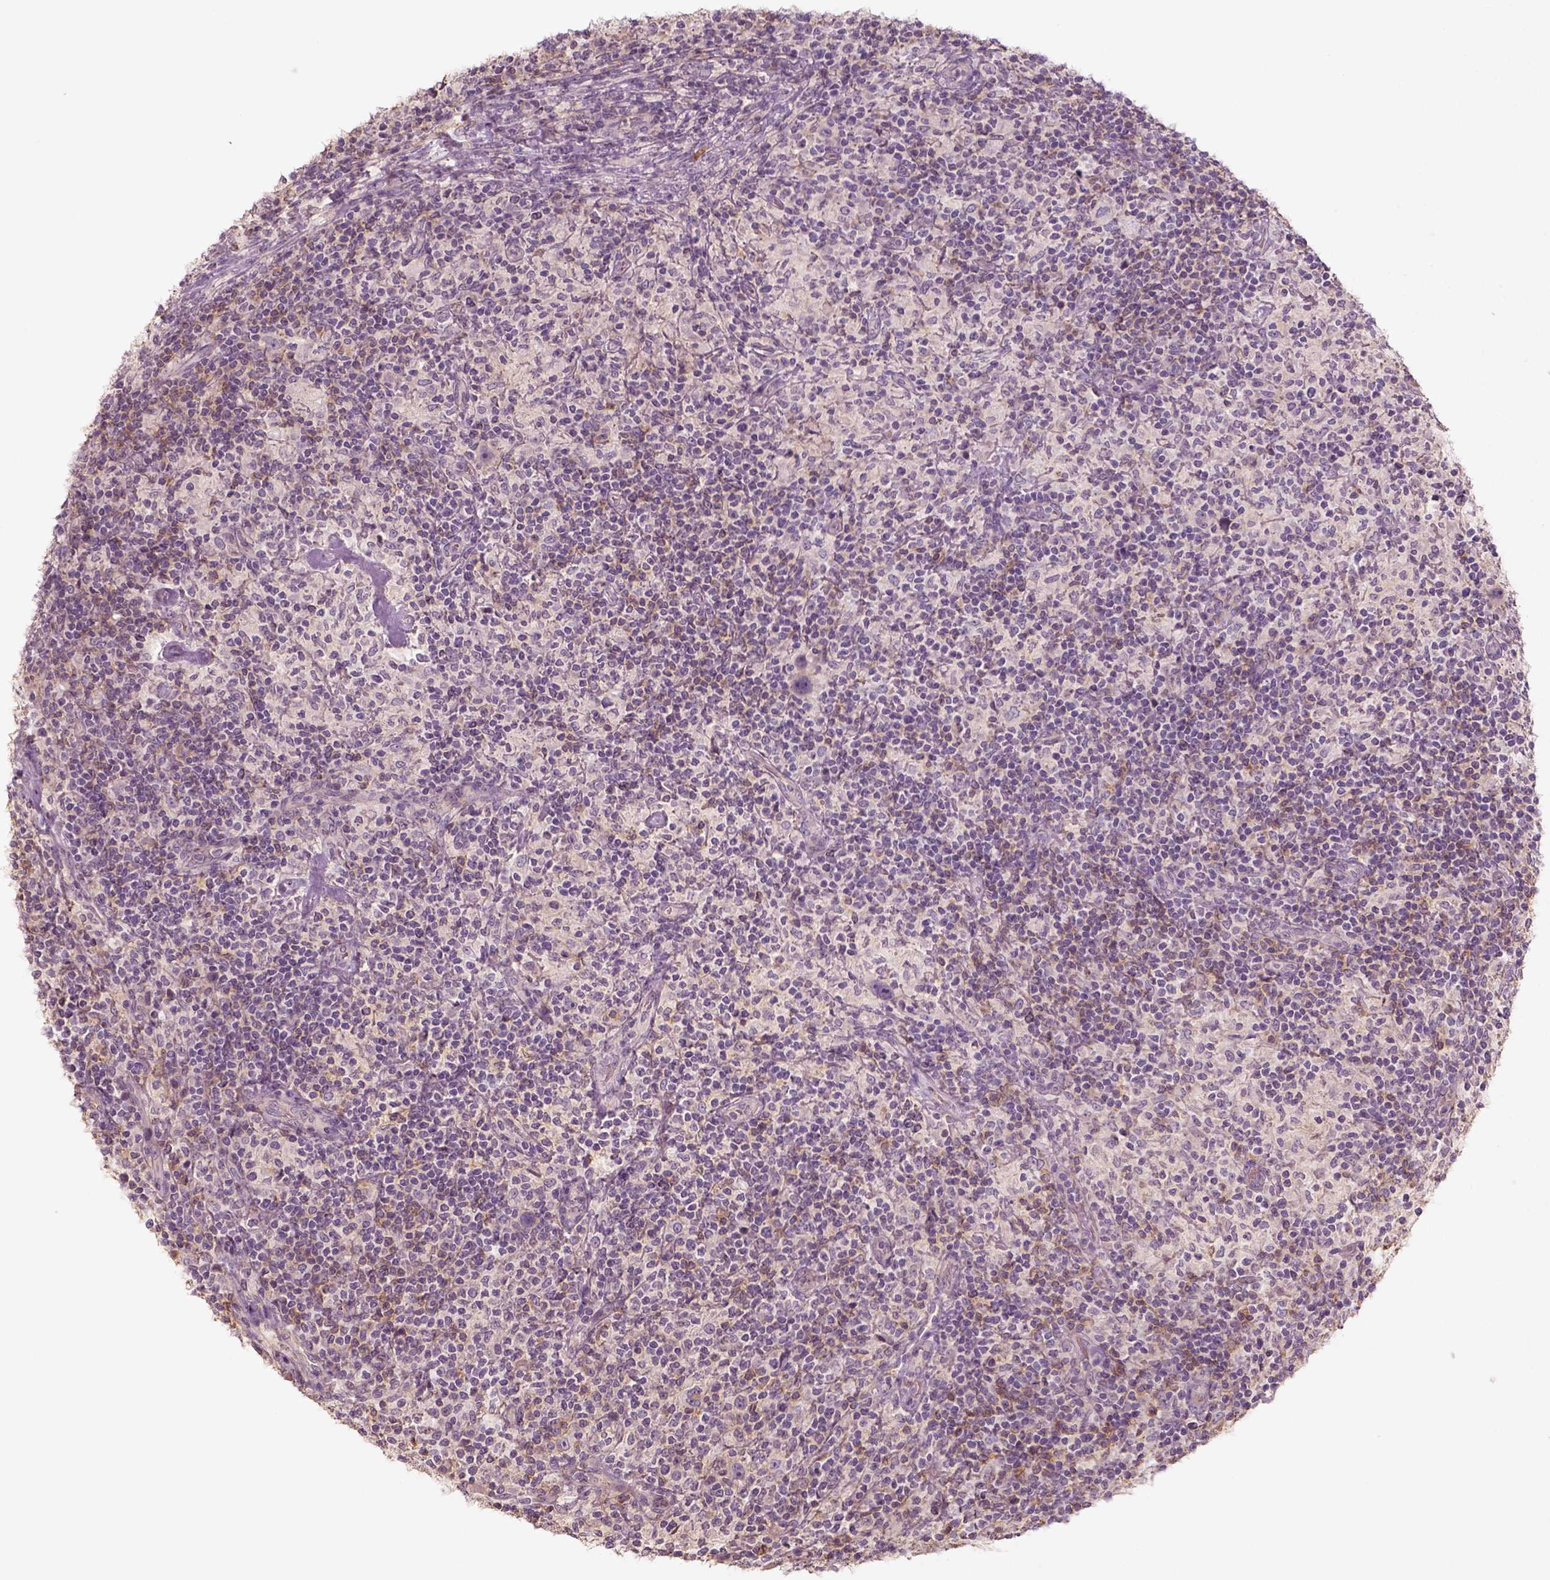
{"staining": {"intensity": "negative", "quantity": "none", "location": "none"}, "tissue": "lymphoma", "cell_type": "Tumor cells", "image_type": "cancer", "snomed": [{"axis": "morphology", "description": "Hodgkin's disease, NOS"}, {"axis": "topography", "description": "Lymph node"}], "caption": "Immunohistochemistry histopathology image of neoplastic tissue: human lymphoma stained with DAB (3,3'-diaminobenzidine) displays no significant protein expression in tumor cells.", "gene": "AQP9", "patient": {"sex": "male", "age": 70}}